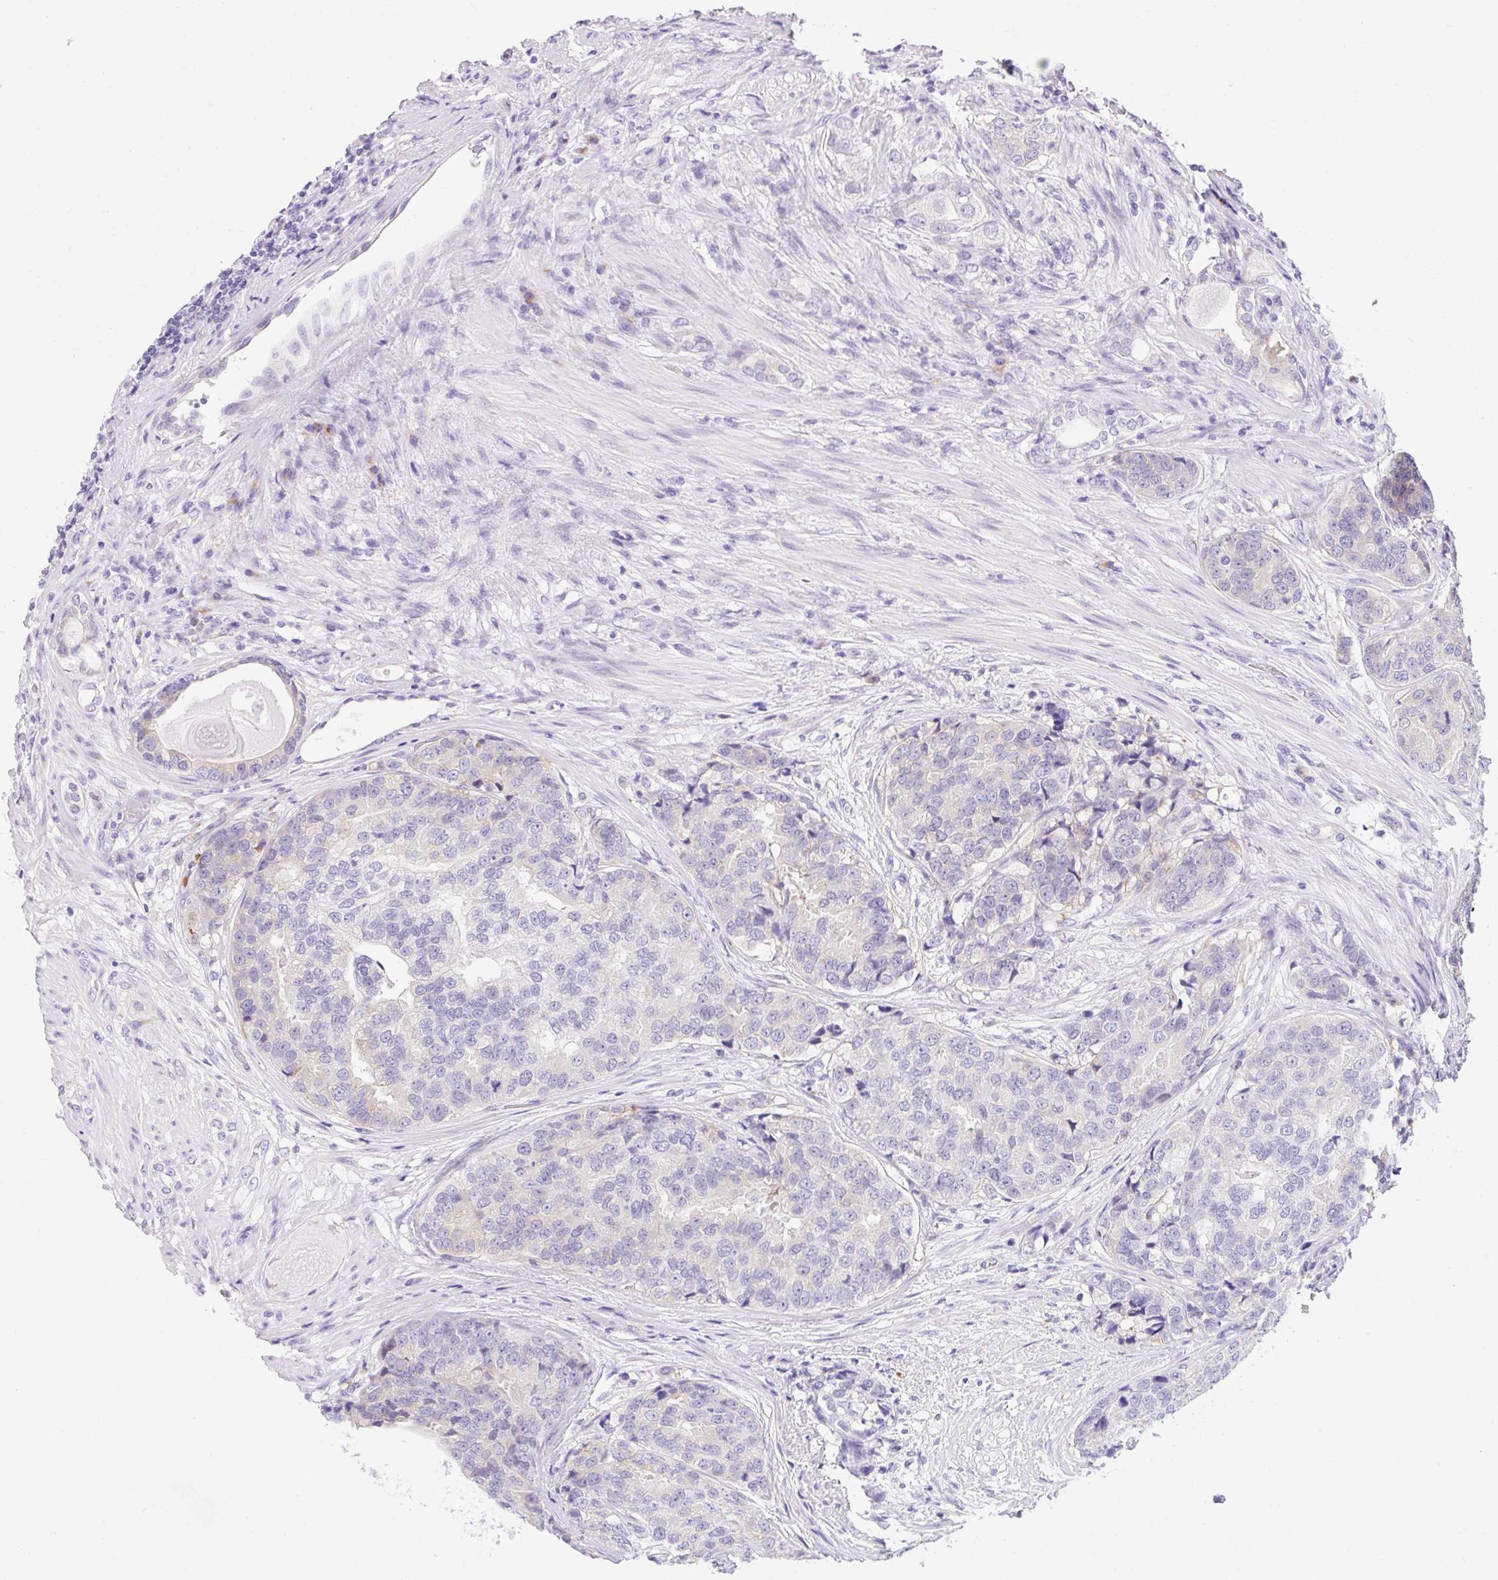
{"staining": {"intensity": "weak", "quantity": "<25%", "location": "cytoplasmic/membranous"}, "tissue": "prostate cancer", "cell_type": "Tumor cells", "image_type": "cancer", "snomed": [{"axis": "morphology", "description": "Adenocarcinoma, High grade"}, {"axis": "topography", "description": "Prostate"}], "caption": "A photomicrograph of human prostate cancer (adenocarcinoma (high-grade)) is negative for staining in tumor cells.", "gene": "GOLGA8A", "patient": {"sex": "male", "age": 68}}